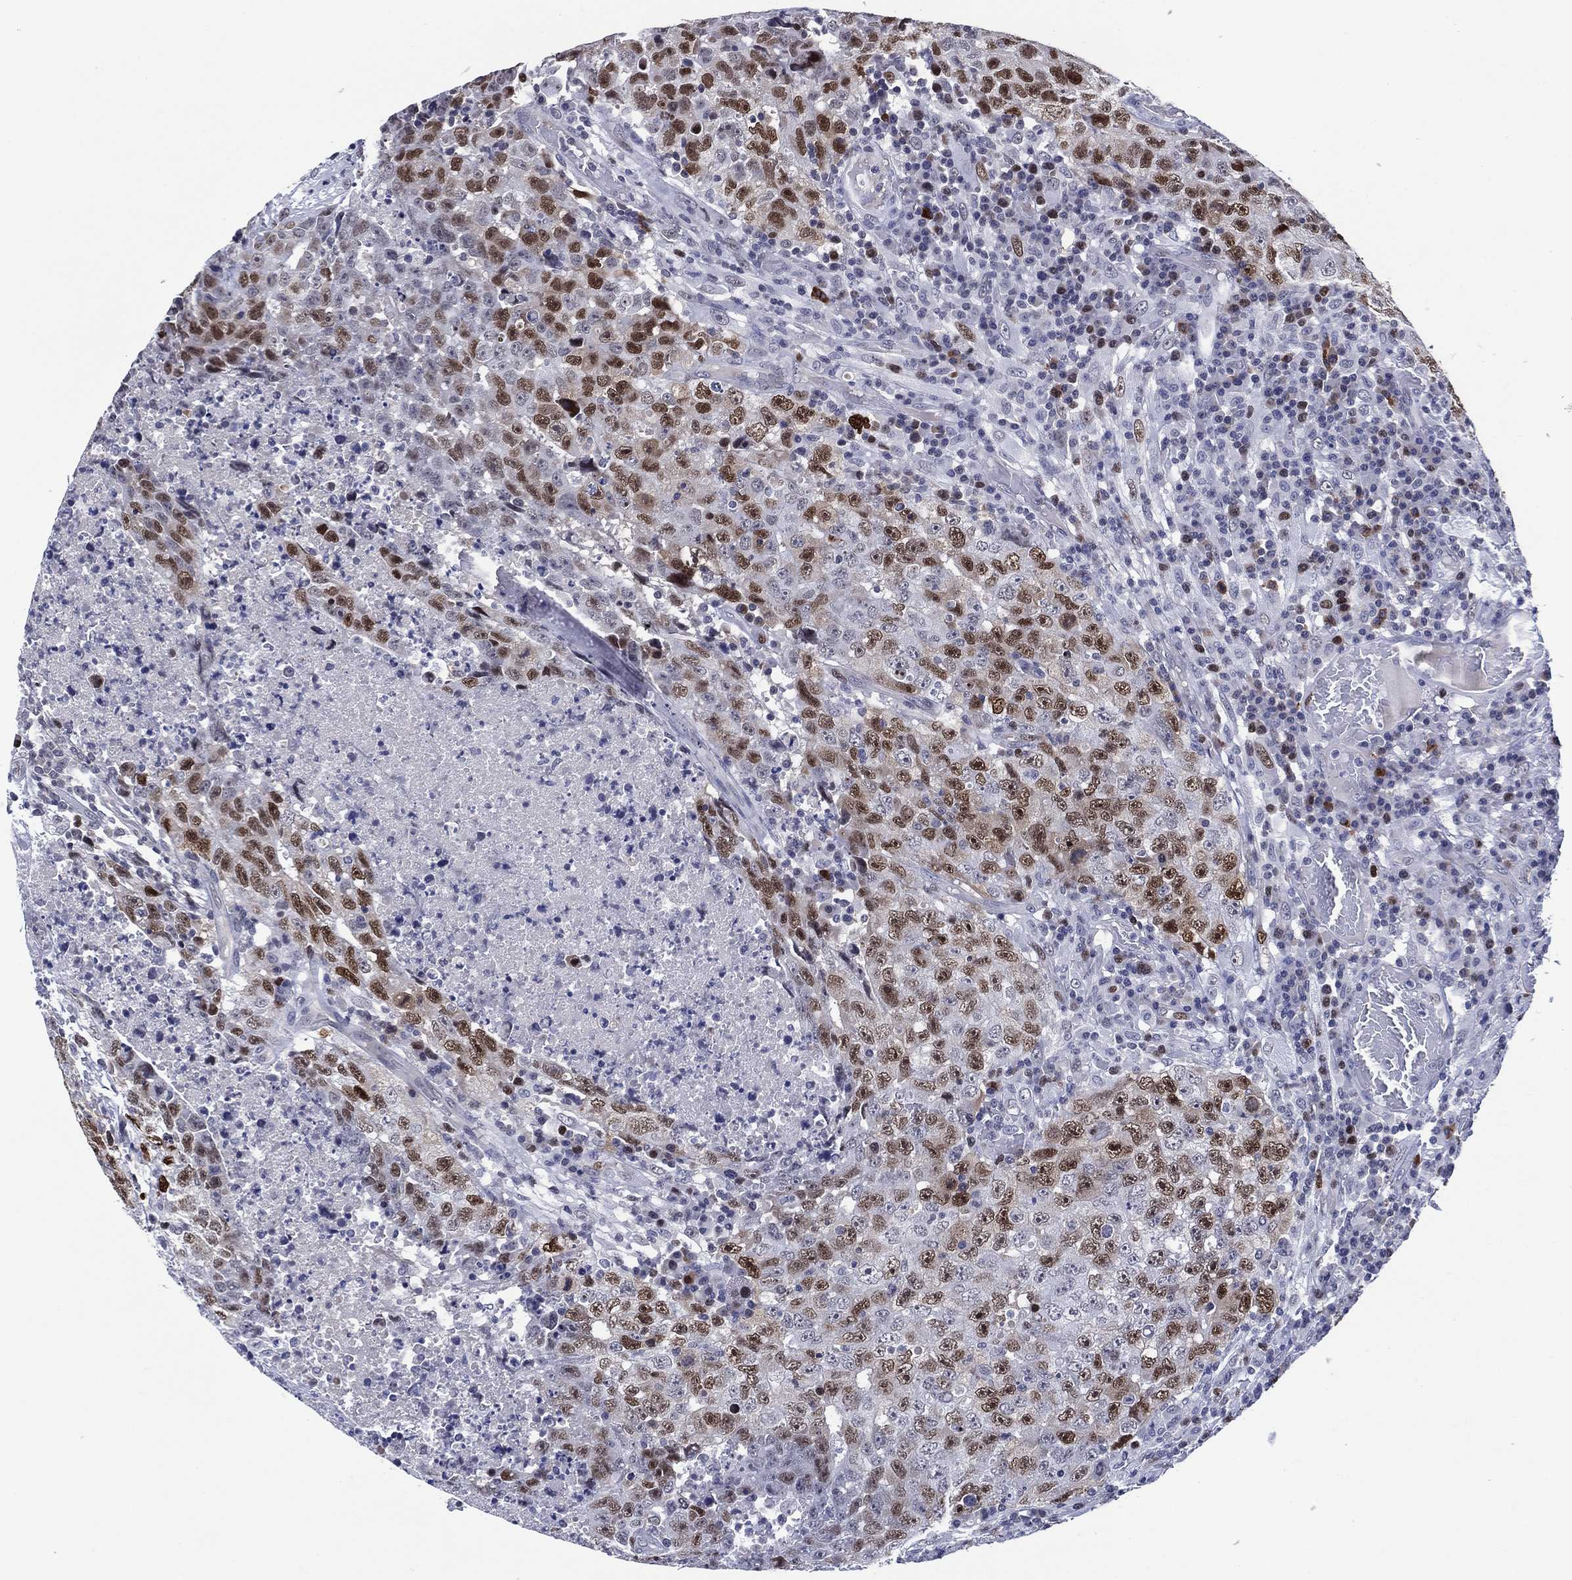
{"staining": {"intensity": "strong", "quantity": "<25%", "location": "nuclear"}, "tissue": "testis cancer", "cell_type": "Tumor cells", "image_type": "cancer", "snomed": [{"axis": "morphology", "description": "Necrosis, NOS"}, {"axis": "morphology", "description": "Carcinoma, Embryonal, NOS"}, {"axis": "topography", "description": "Testis"}], "caption": "IHC histopathology image of human testis embryonal carcinoma stained for a protein (brown), which displays medium levels of strong nuclear expression in approximately <25% of tumor cells.", "gene": "GATA6", "patient": {"sex": "male", "age": 19}}